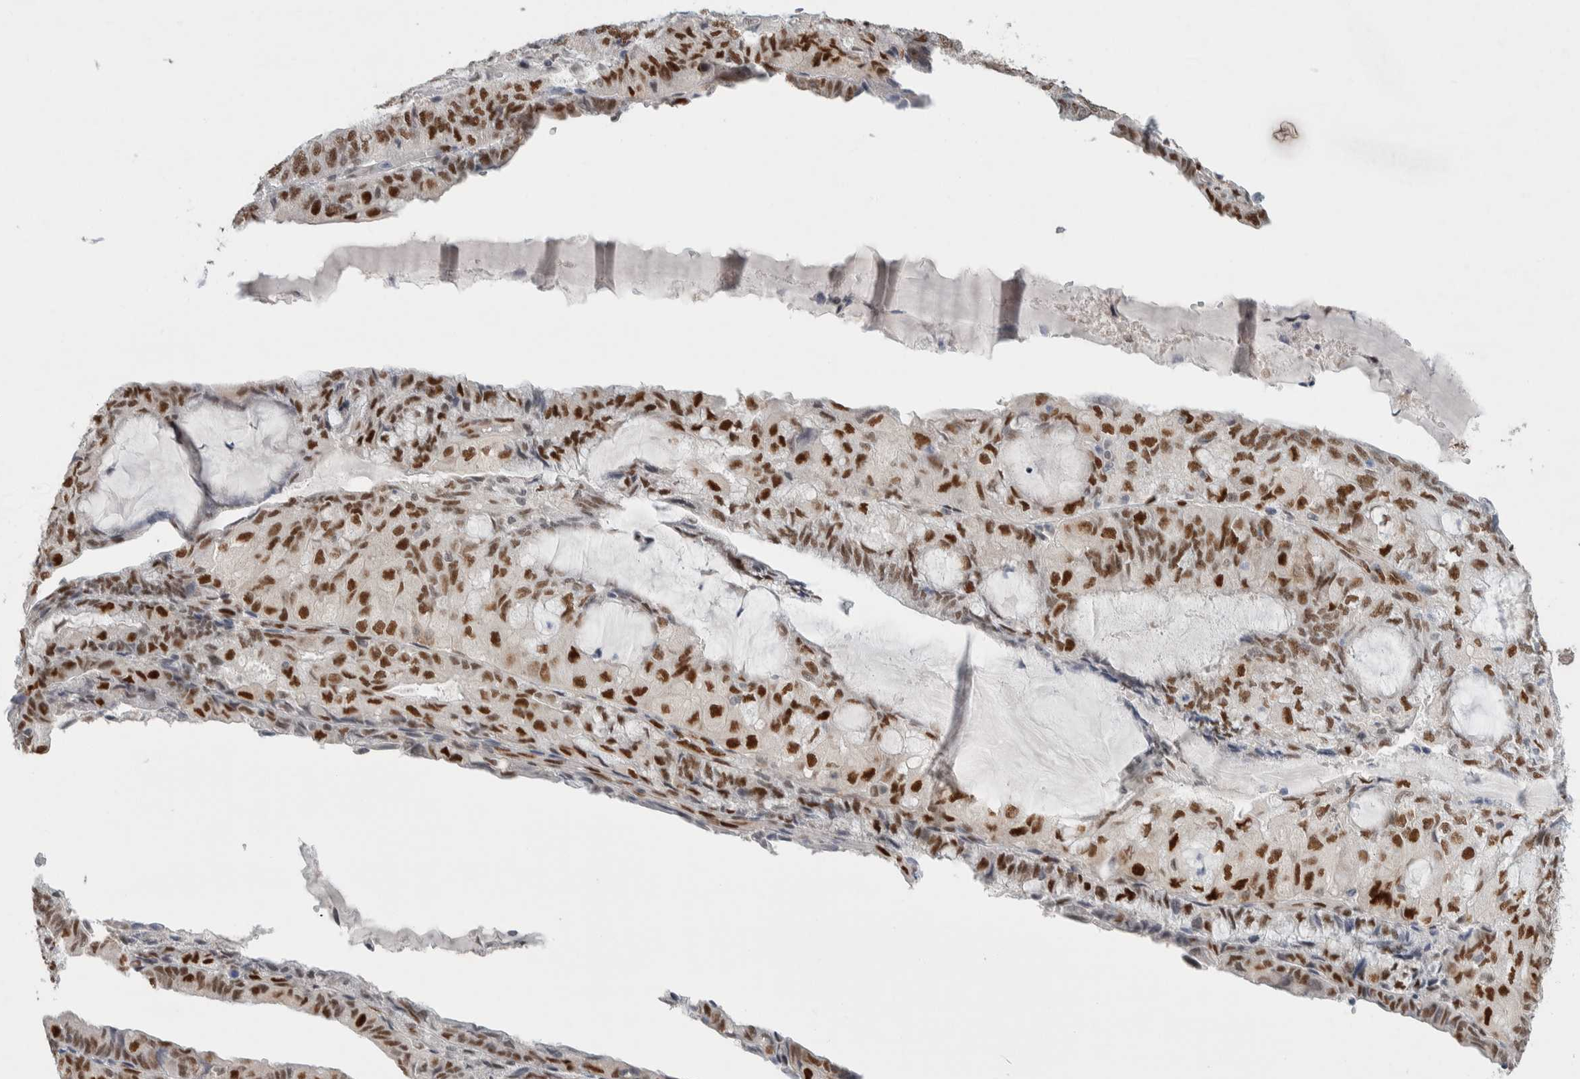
{"staining": {"intensity": "strong", "quantity": ">75%", "location": "nuclear"}, "tissue": "endometrial cancer", "cell_type": "Tumor cells", "image_type": "cancer", "snomed": [{"axis": "morphology", "description": "Adenocarcinoma, NOS"}, {"axis": "topography", "description": "Endometrium"}], "caption": "This is an image of immunohistochemistry staining of endometrial cancer (adenocarcinoma), which shows strong expression in the nuclear of tumor cells.", "gene": "PRMT1", "patient": {"sex": "female", "age": 81}}